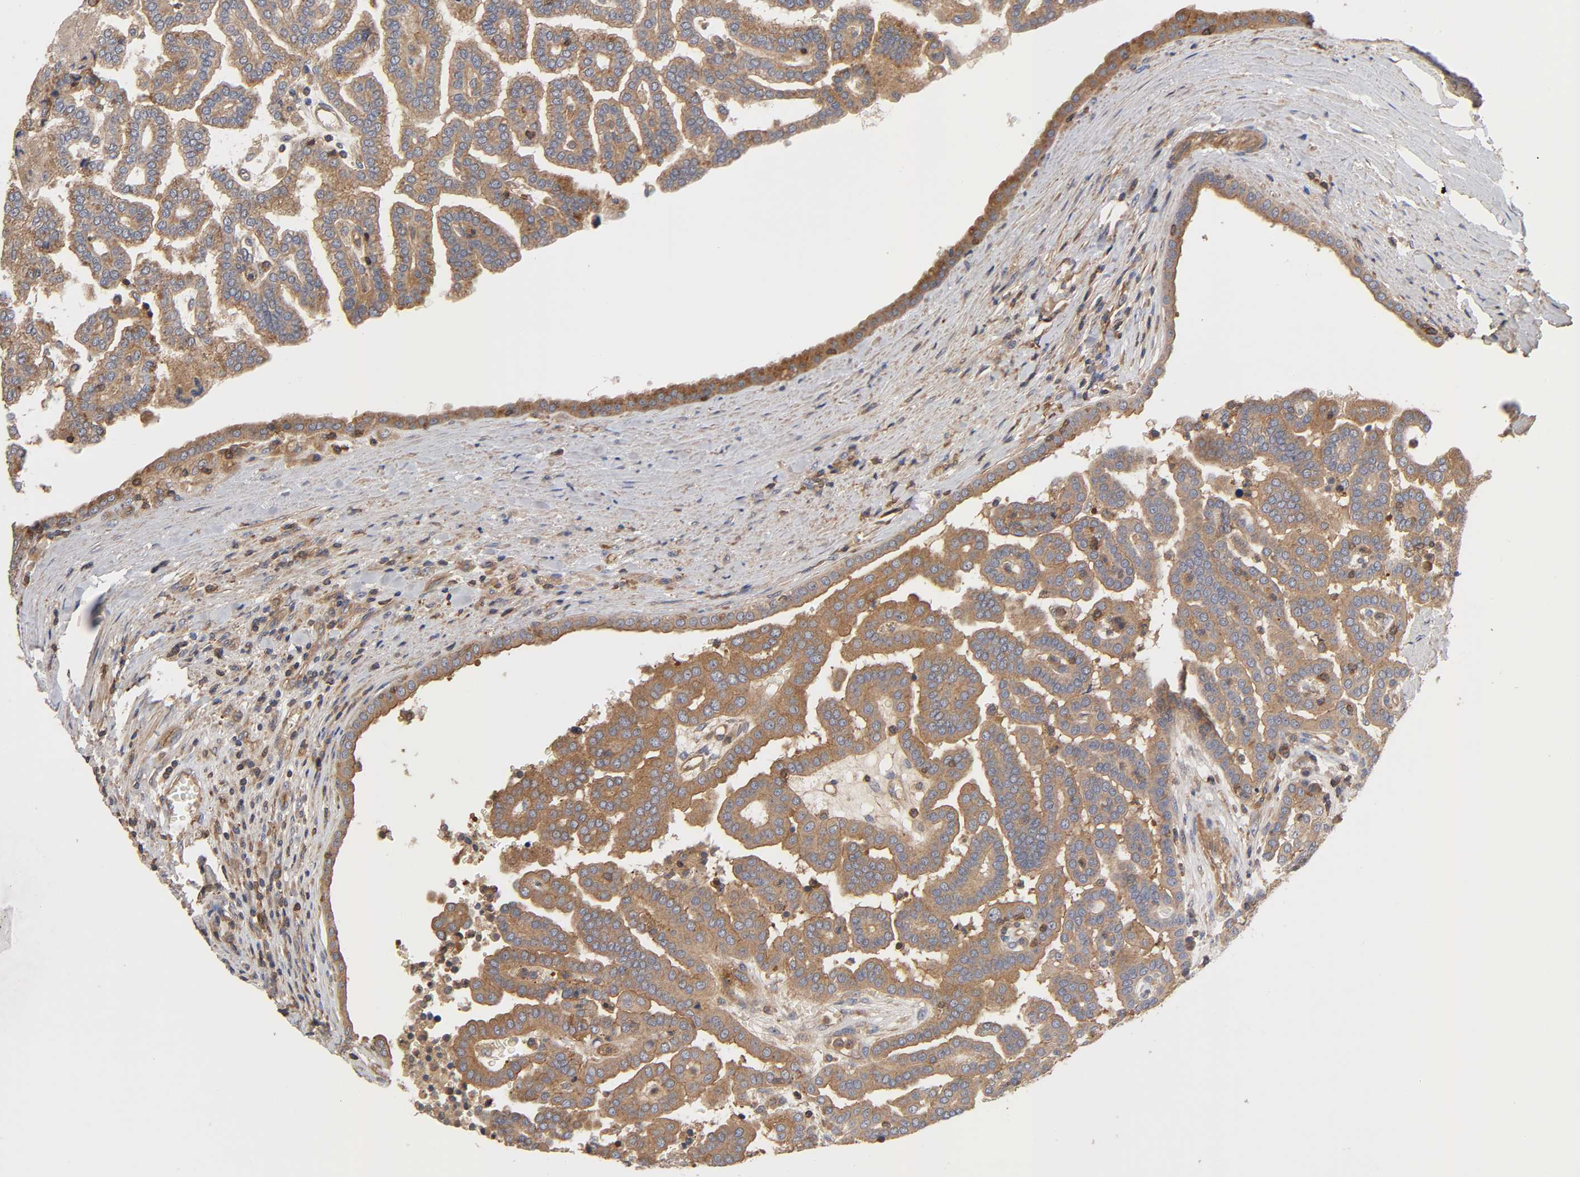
{"staining": {"intensity": "moderate", "quantity": ">75%", "location": "cytoplasmic/membranous"}, "tissue": "renal cancer", "cell_type": "Tumor cells", "image_type": "cancer", "snomed": [{"axis": "morphology", "description": "Adenocarcinoma, NOS"}, {"axis": "topography", "description": "Kidney"}], "caption": "Immunohistochemical staining of adenocarcinoma (renal) shows medium levels of moderate cytoplasmic/membranous protein positivity in approximately >75% of tumor cells. (IHC, brightfield microscopy, high magnification).", "gene": "LAMTOR2", "patient": {"sex": "male", "age": 61}}